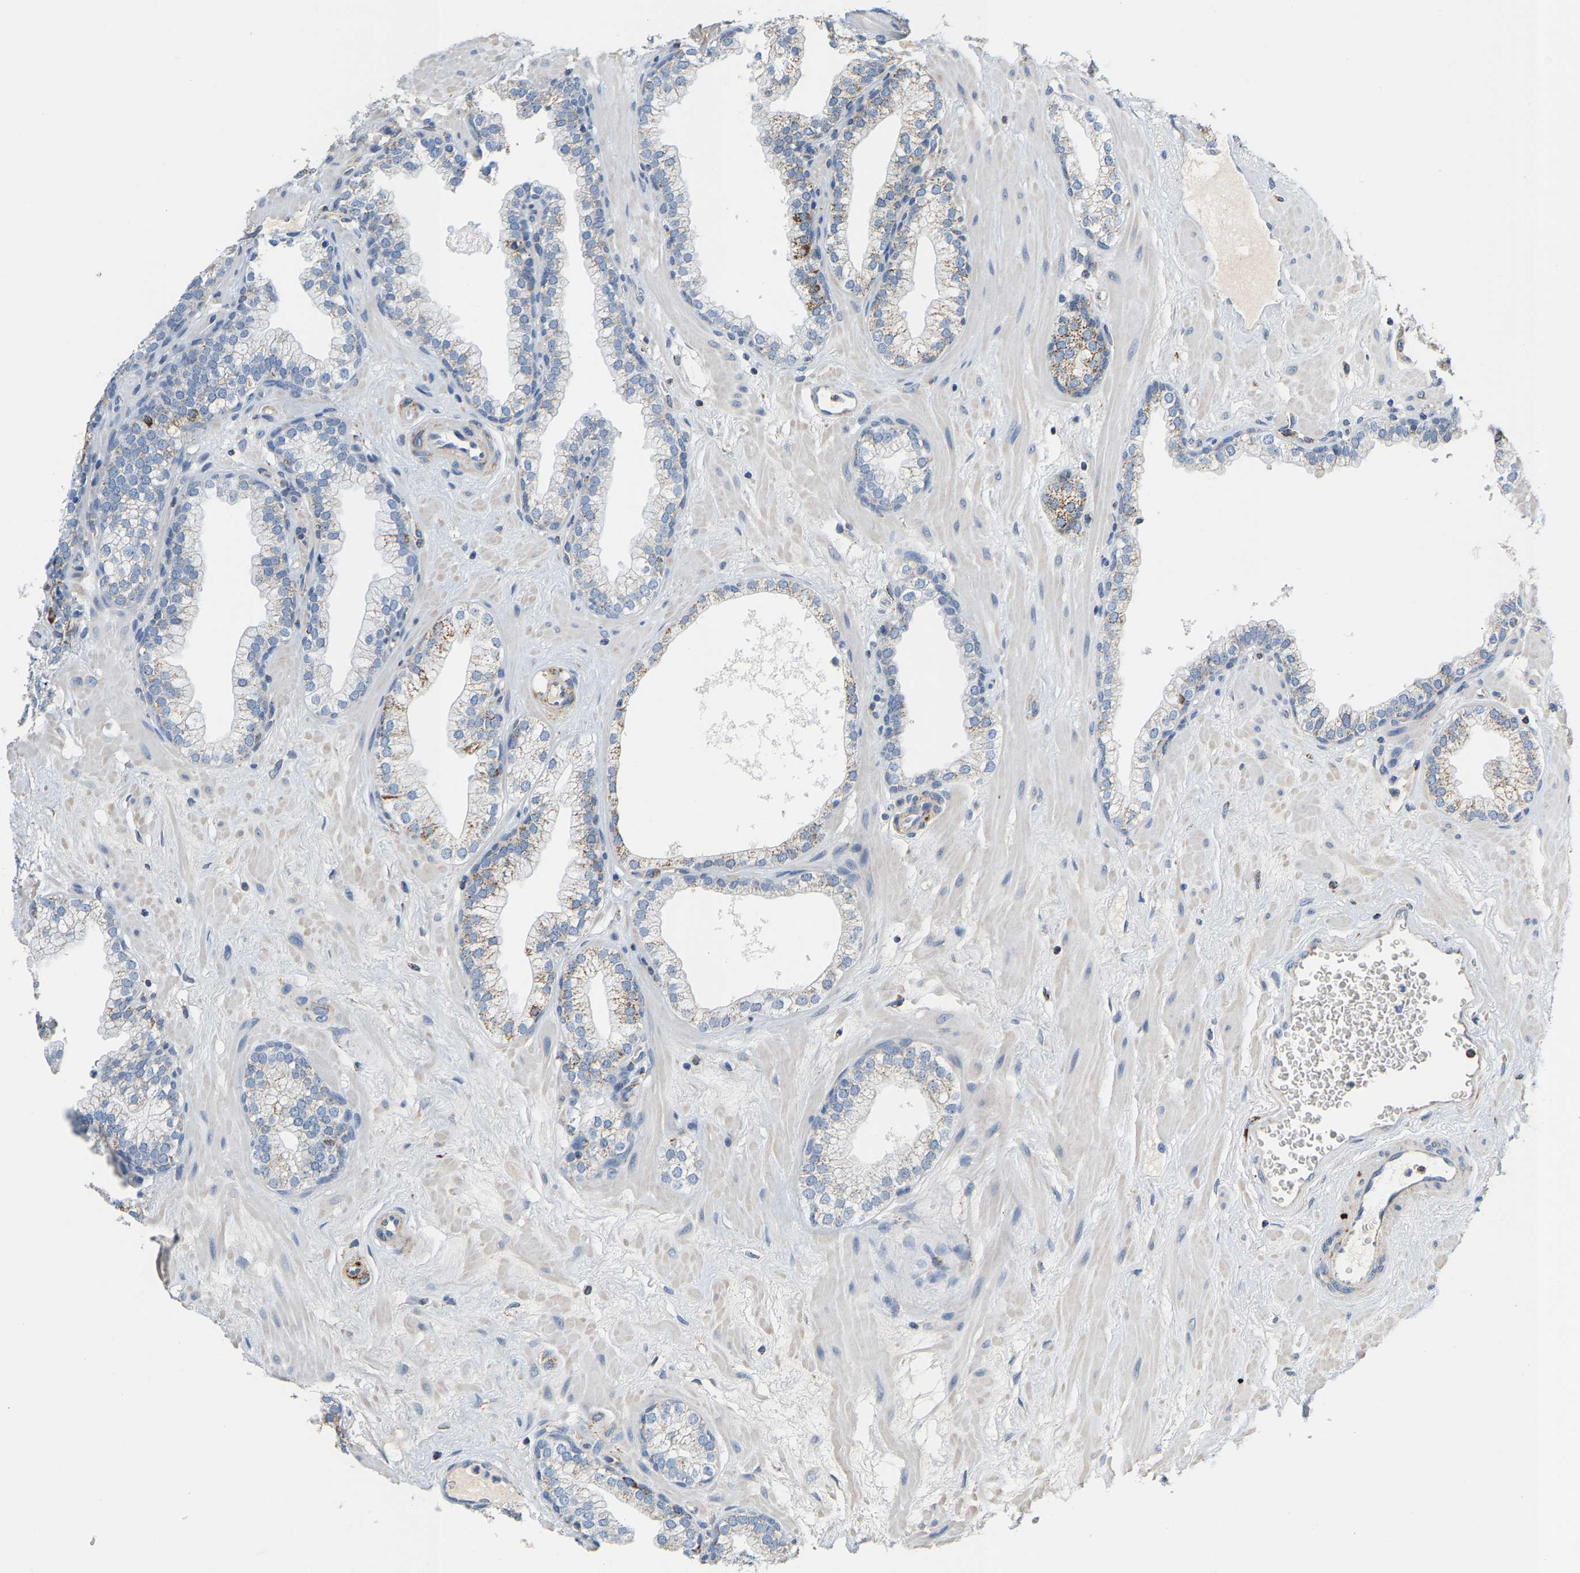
{"staining": {"intensity": "moderate", "quantity": "25%-75%", "location": "cytoplasmic/membranous"}, "tissue": "prostate", "cell_type": "Glandular cells", "image_type": "normal", "snomed": [{"axis": "morphology", "description": "Normal tissue, NOS"}, {"axis": "morphology", "description": "Urothelial carcinoma, Low grade"}, {"axis": "topography", "description": "Urinary bladder"}, {"axis": "topography", "description": "Prostate"}], "caption": "Prostate was stained to show a protein in brown. There is medium levels of moderate cytoplasmic/membranous staining in about 25%-75% of glandular cells.", "gene": "SHMT2", "patient": {"sex": "male", "age": 60}}